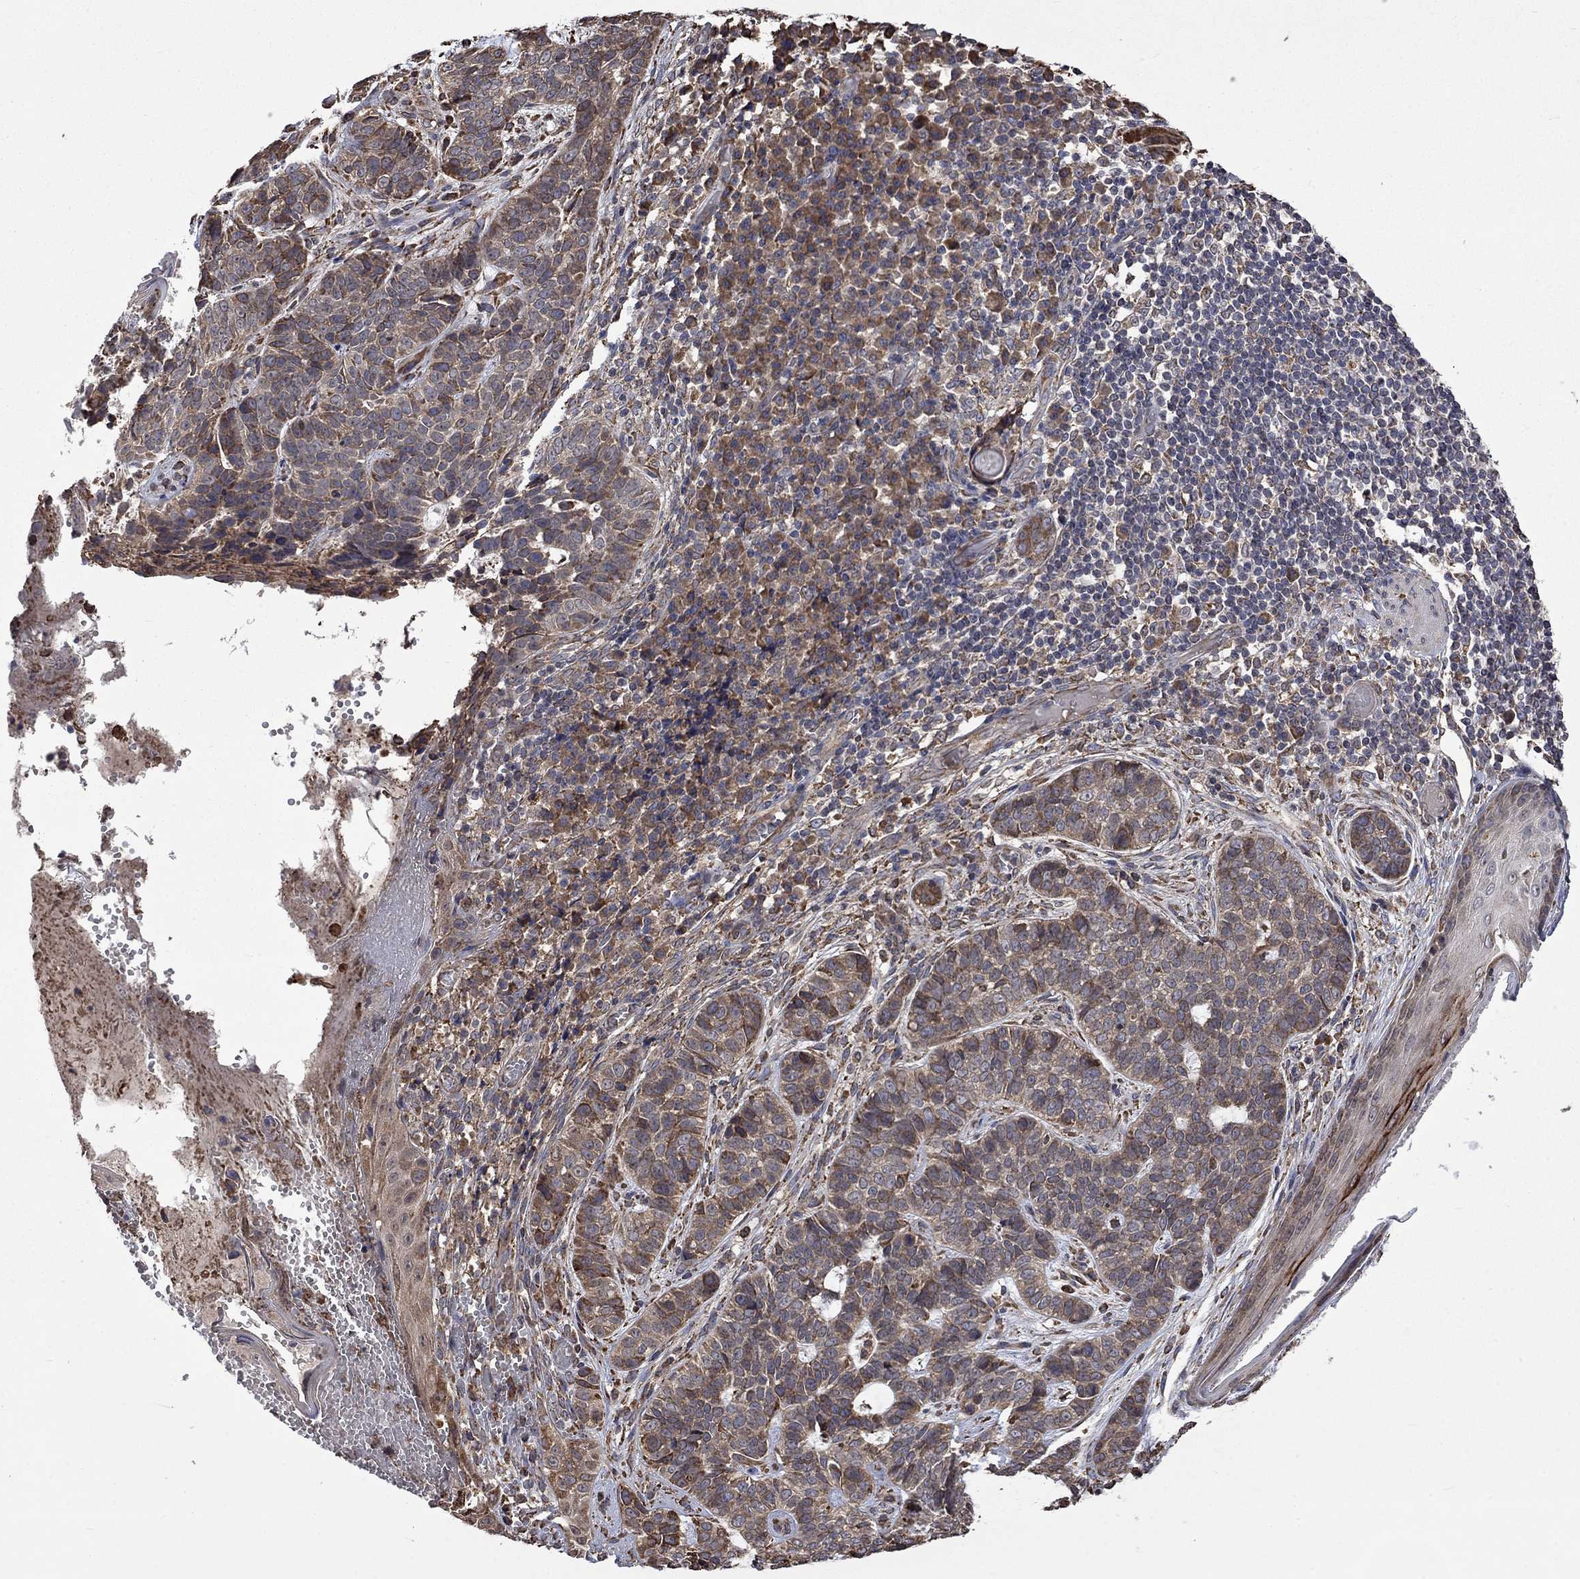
{"staining": {"intensity": "weak", "quantity": ">75%", "location": "cytoplasmic/membranous"}, "tissue": "skin cancer", "cell_type": "Tumor cells", "image_type": "cancer", "snomed": [{"axis": "morphology", "description": "Basal cell carcinoma"}, {"axis": "topography", "description": "Skin"}], "caption": "Skin cancer stained with DAB immunohistochemistry reveals low levels of weak cytoplasmic/membranous expression in approximately >75% of tumor cells.", "gene": "ESRRA", "patient": {"sex": "female", "age": 69}}